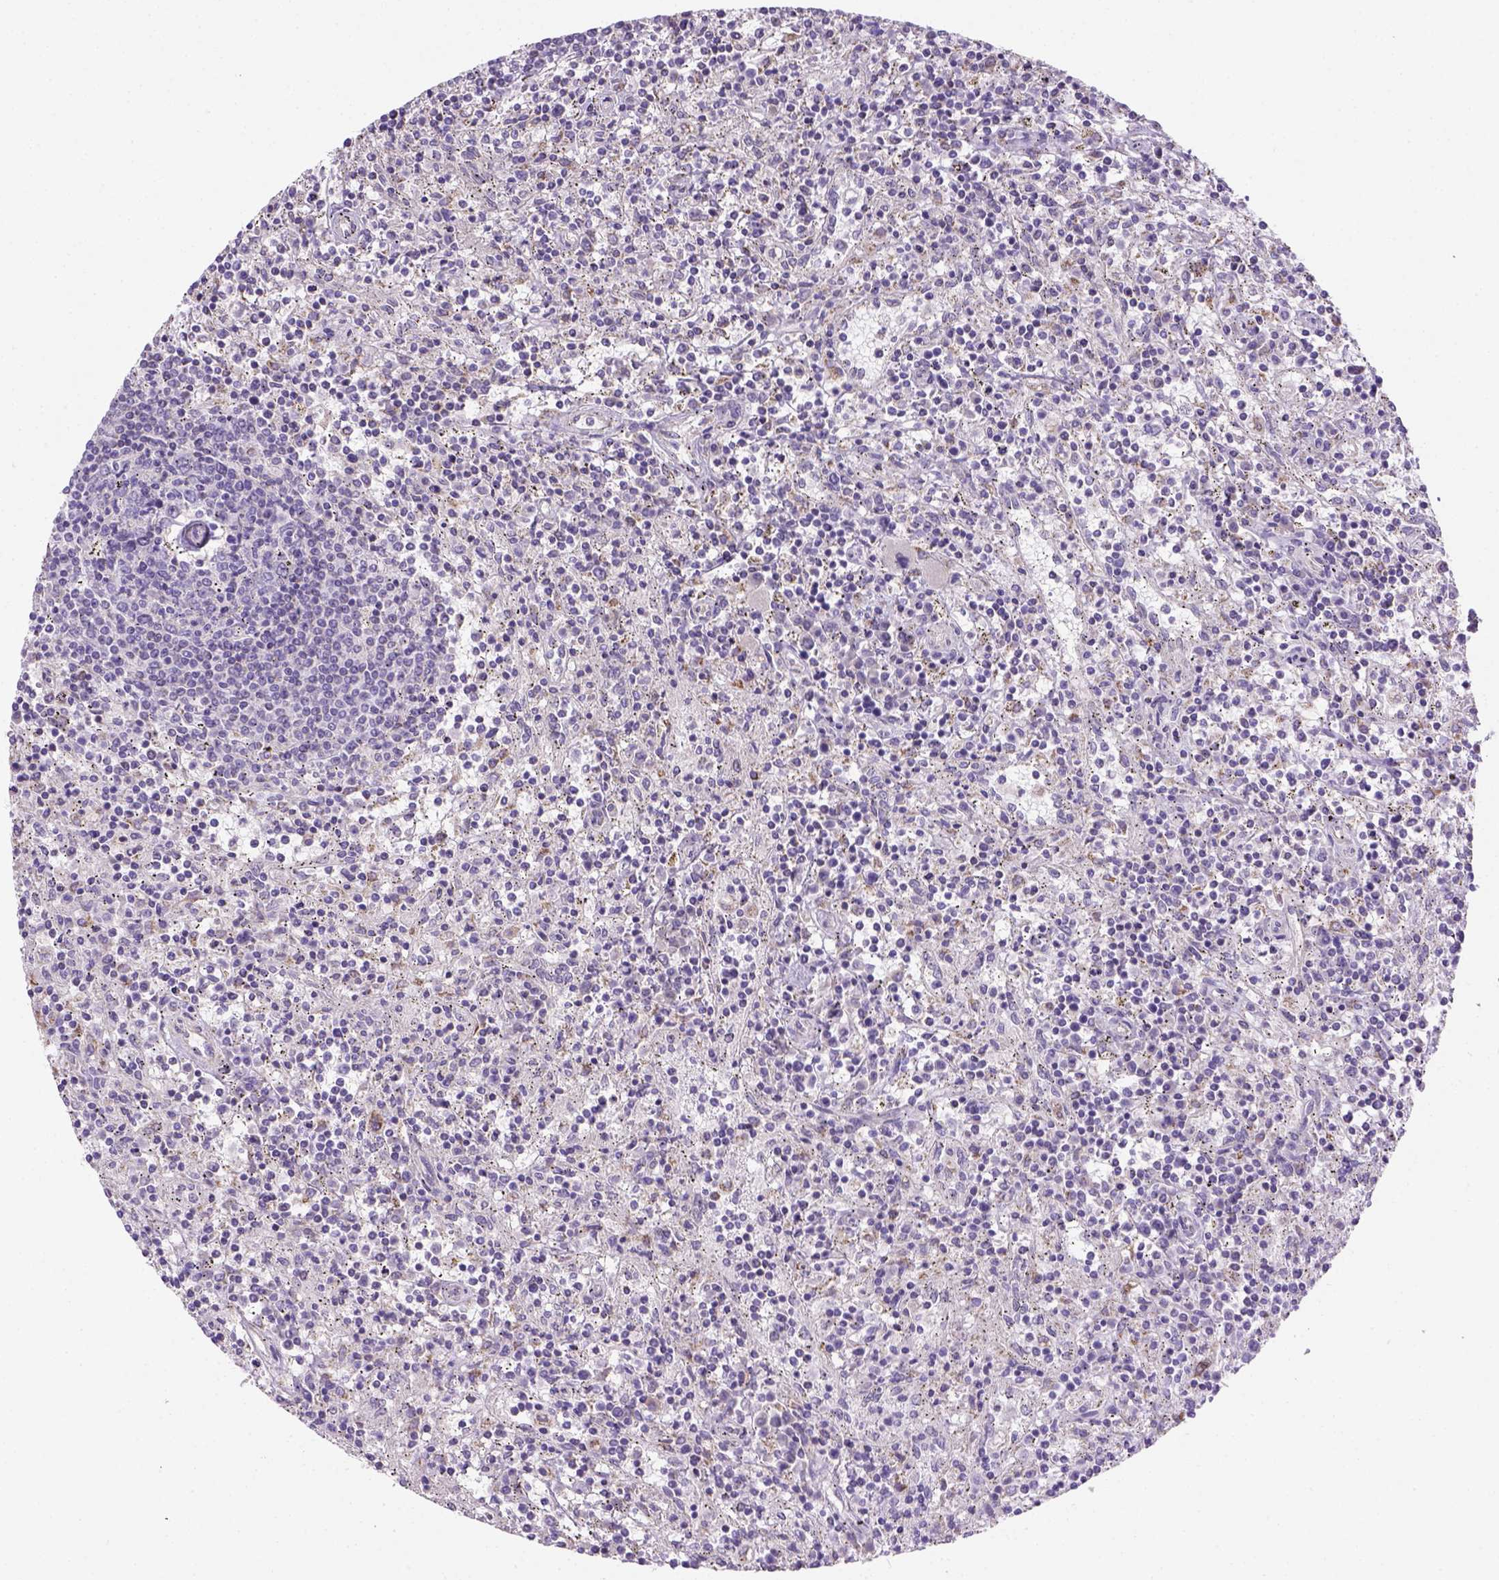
{"staining": {"intensity": "negative", "quantity": "none", "location": "none"}, "tissue": "lymphoma", "cell_type": "Tumor cells", "image_type": "cancer", "snomed": [{"axis": "morphology", "description": "Malignant lymphoma, non-Hodgkin's type, Low grade"}, {"axis": "topography", "description": "Spleen"}], "caption": "DAB (3,3'-diaminobenzidine) immunohistochemical staining of malignant lymphoma, non-Hodgkin's type (low-grade) demonstrates no significant positivity in tumor cells.", "gene": "HTRA1", "patient": {"sex": "male", "age": 62}}